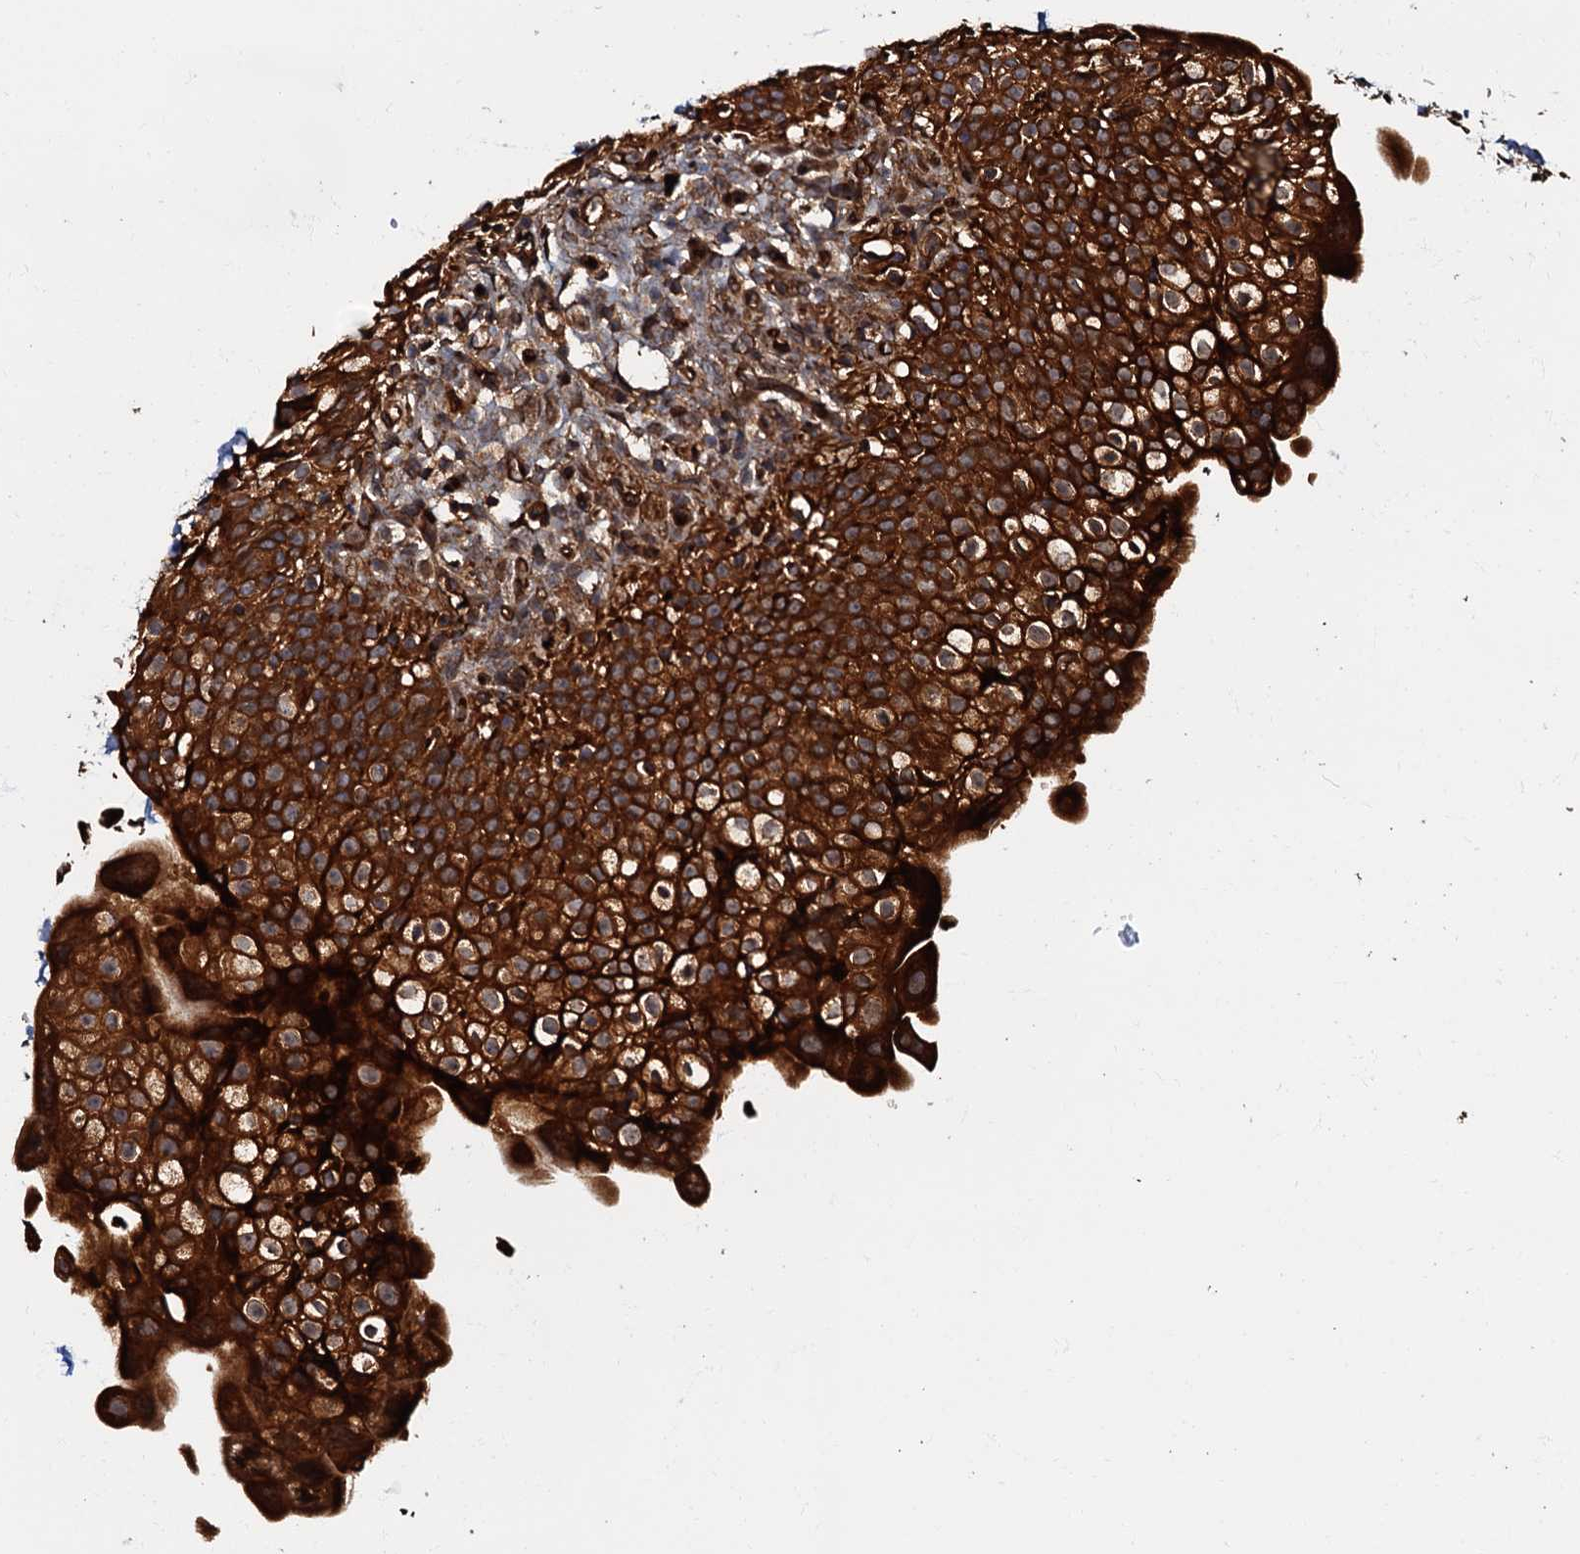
{"staining": {"intensity": "strong", "quantity": ">75%", "location": "cytoplasmic/membranous"}, "tissue": "urinary bladder", "cell_type": "Urothelial cells", "image_type": "normal", "snomed": [{"axis": "morphology", "description": "Normal tissue, NOS"}, {"axis": "topography", "description": "Urinary bladder"}], "caption": "Brown immunohistochemical staining in normal urinary bladder exhibits strong cytoplasmic/membranous positivity in about >75% of urothelial cells.", "gene": "BLOC1S6", "patient": {"sex": "male", "age": 55}}